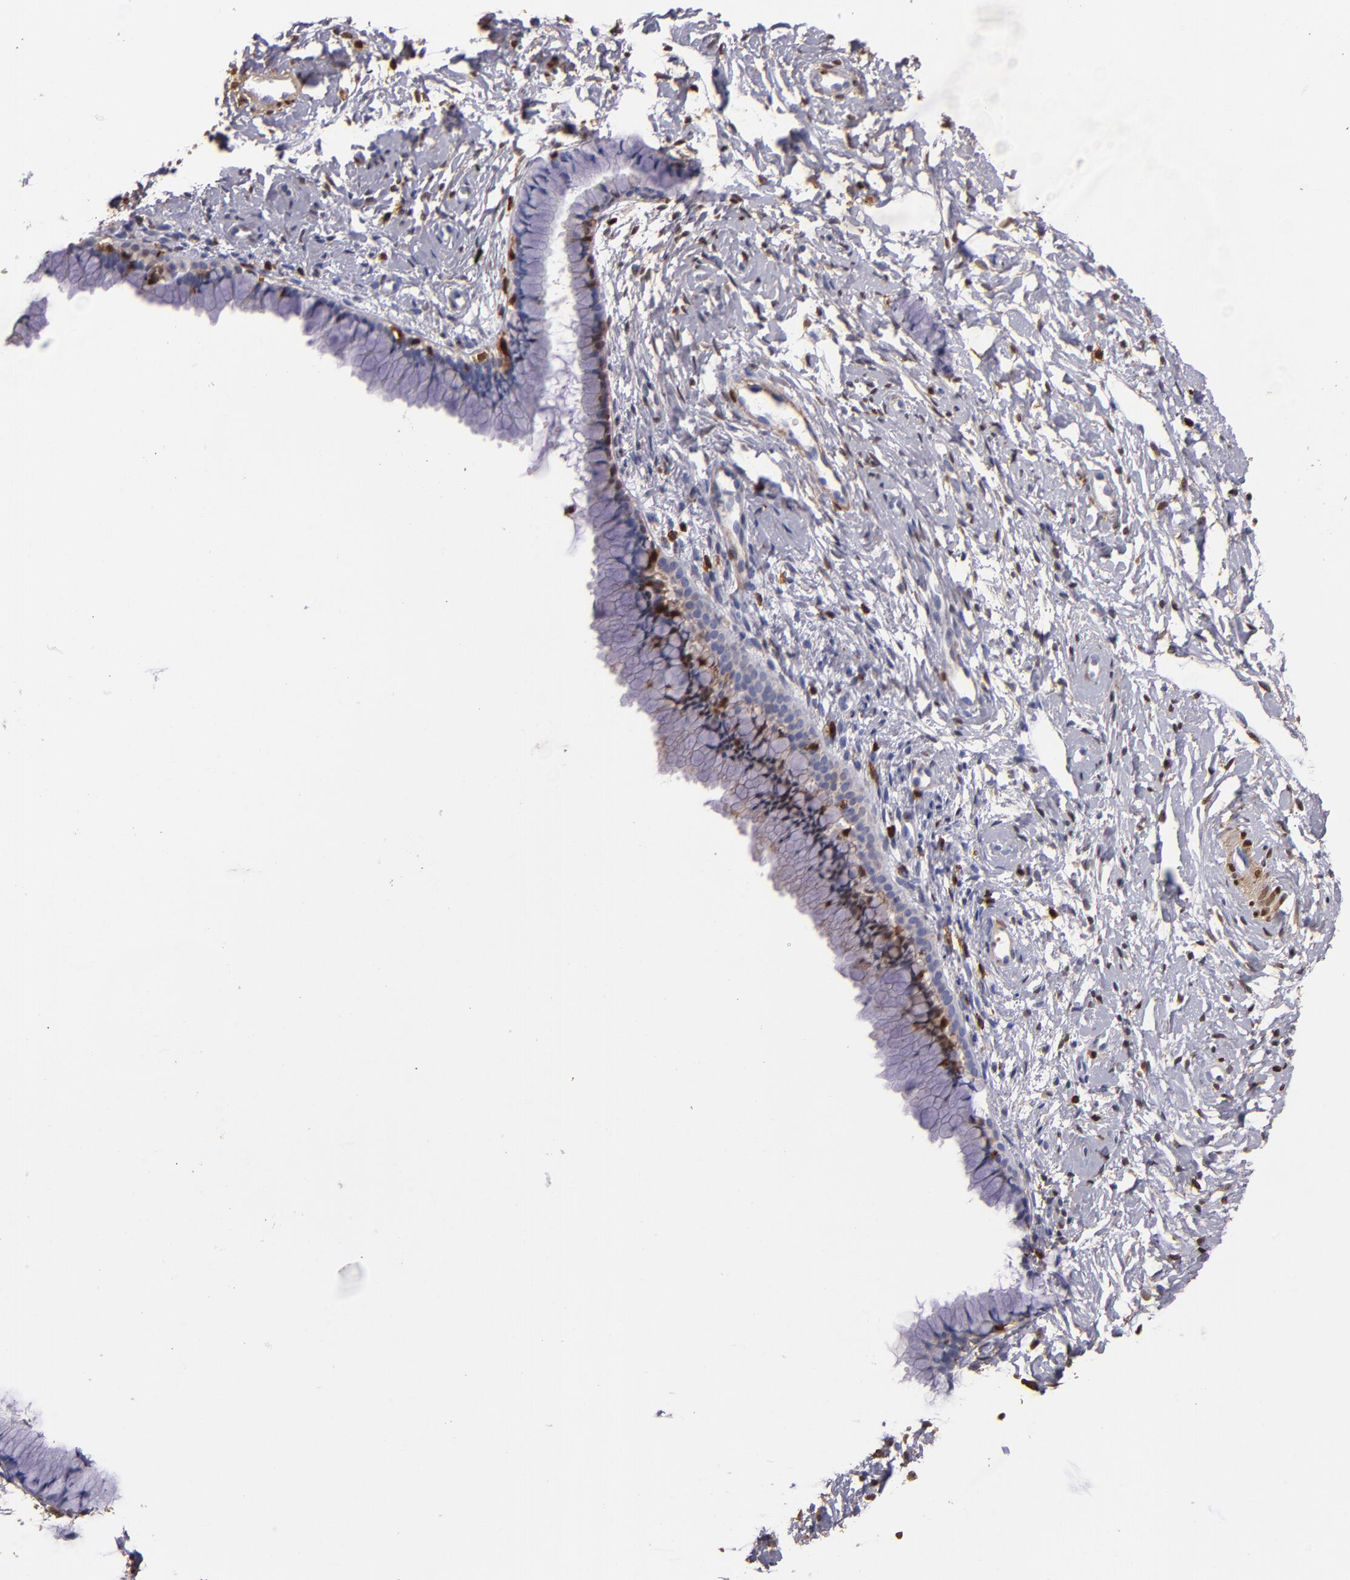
{"staining": {"intensity": "moderate", "quantity": "<25%", "location": "cytoplasmic/membranous"}, "tissue": "cervix", "cell_type": "Glandular cells", "image_type": "normal", "snomed": [{"axis": "morphology", "description": "Normal tissue, NOS"}, {"axis": "topography", "description": "Cervix"}], "caption": "An IHC photomicrograph of normal tissue is shown. Protein staining in brown labels moderate cytoplasmic/membranous positivity in cervix within glandular cells. (DAB IHC, brown staining for protein, blue staining for nuclei).", "gene": "S100A4", "patient": {"sex": "female", "age": 46}}